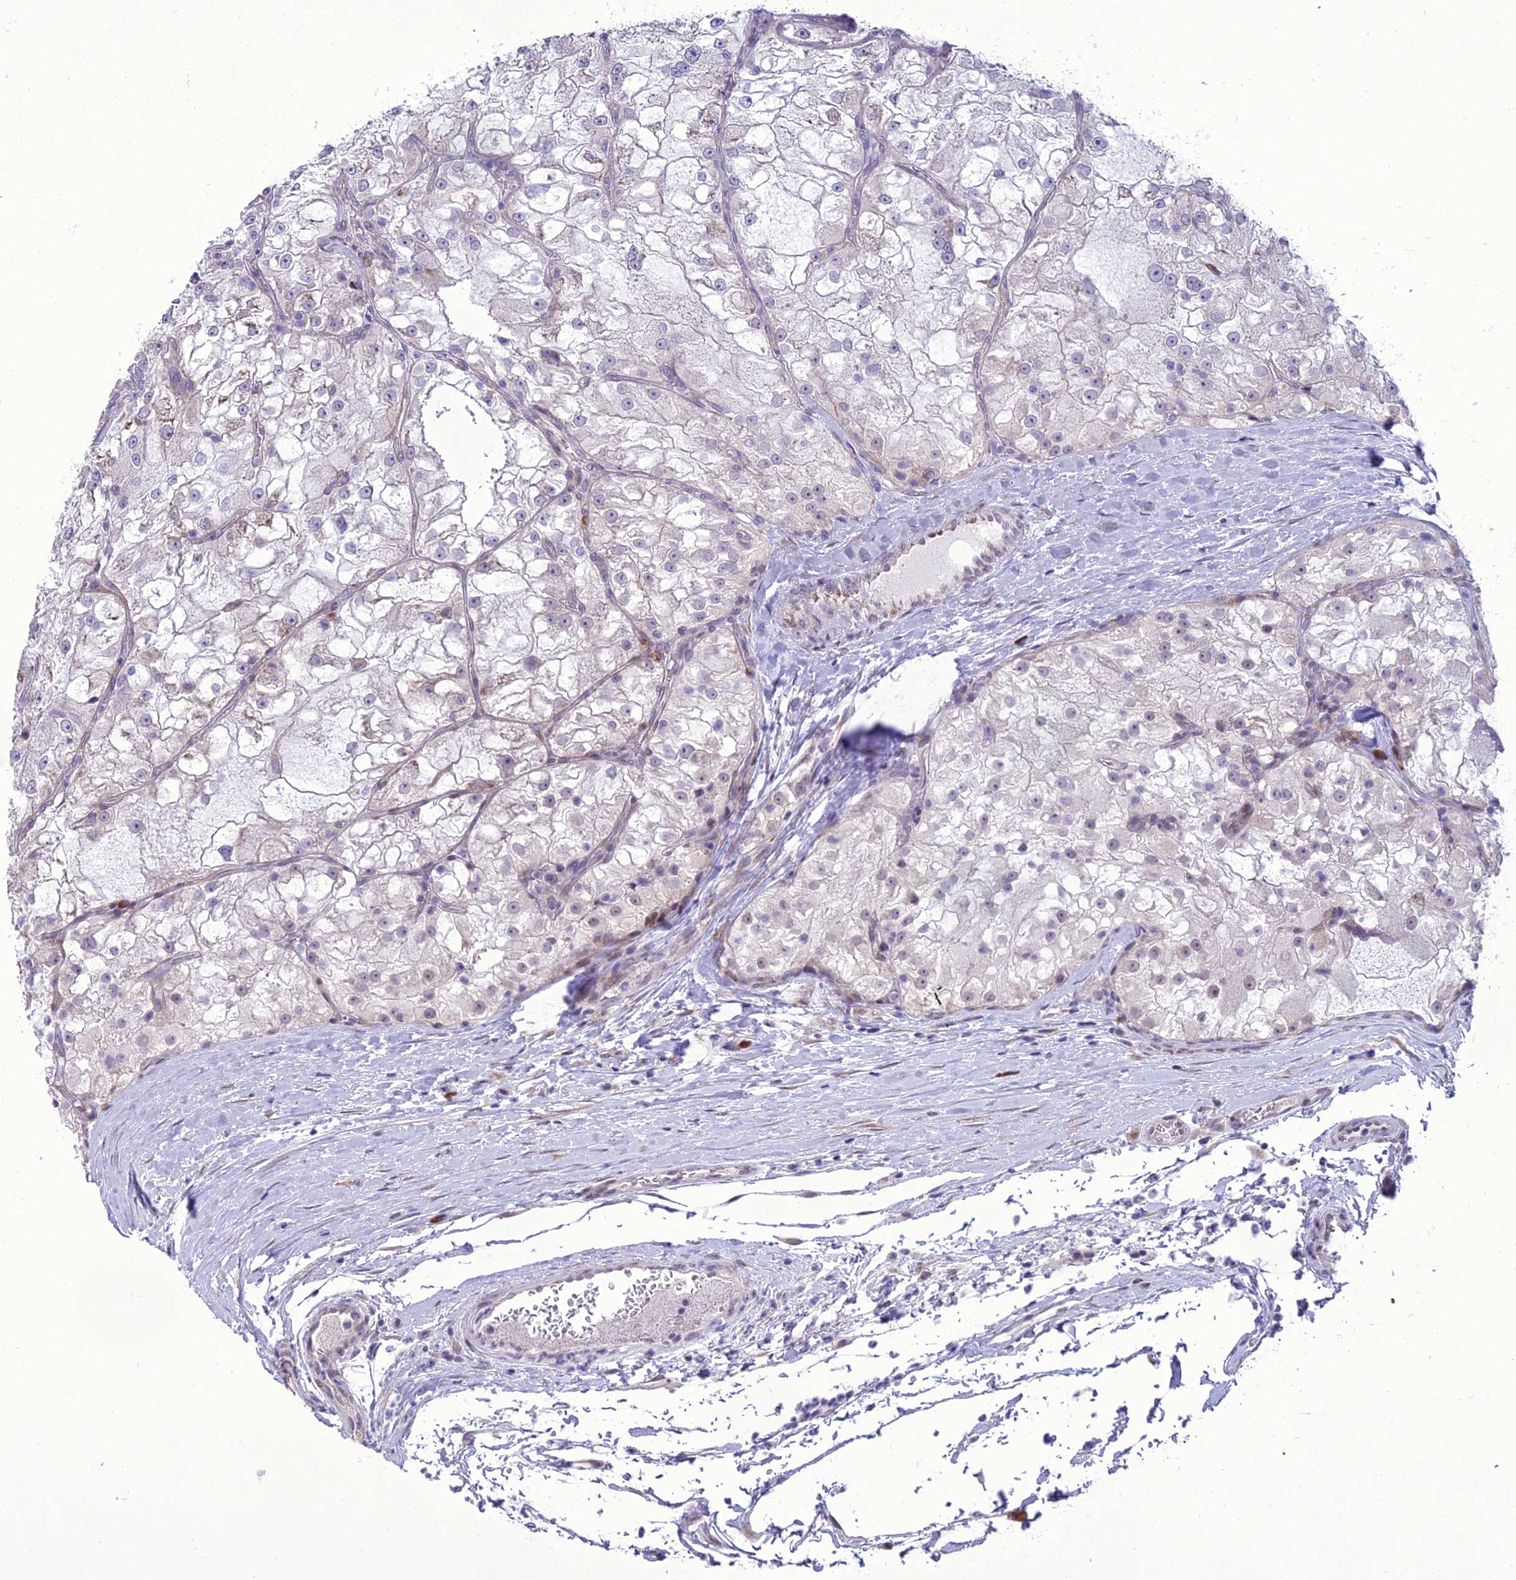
{"staining": {"intensity": "negative", "quantity": "none", "location": "none"}, "tissue": "renal cancer", "cell_type": "Tumor cells", "image_type": "cancer", "snomed": [{"axis": "morphology", "description": "Adenocarcinoma, NOS"}, {"axis": "topography", "description": "Kidney"}], "caption": "Immunohistochemistry of human adenocarcinoma (renal) demonstrates no positivity in tumor cells.", "gene": "NEURL2", "patient": {"sex": "female", "age": 72}}